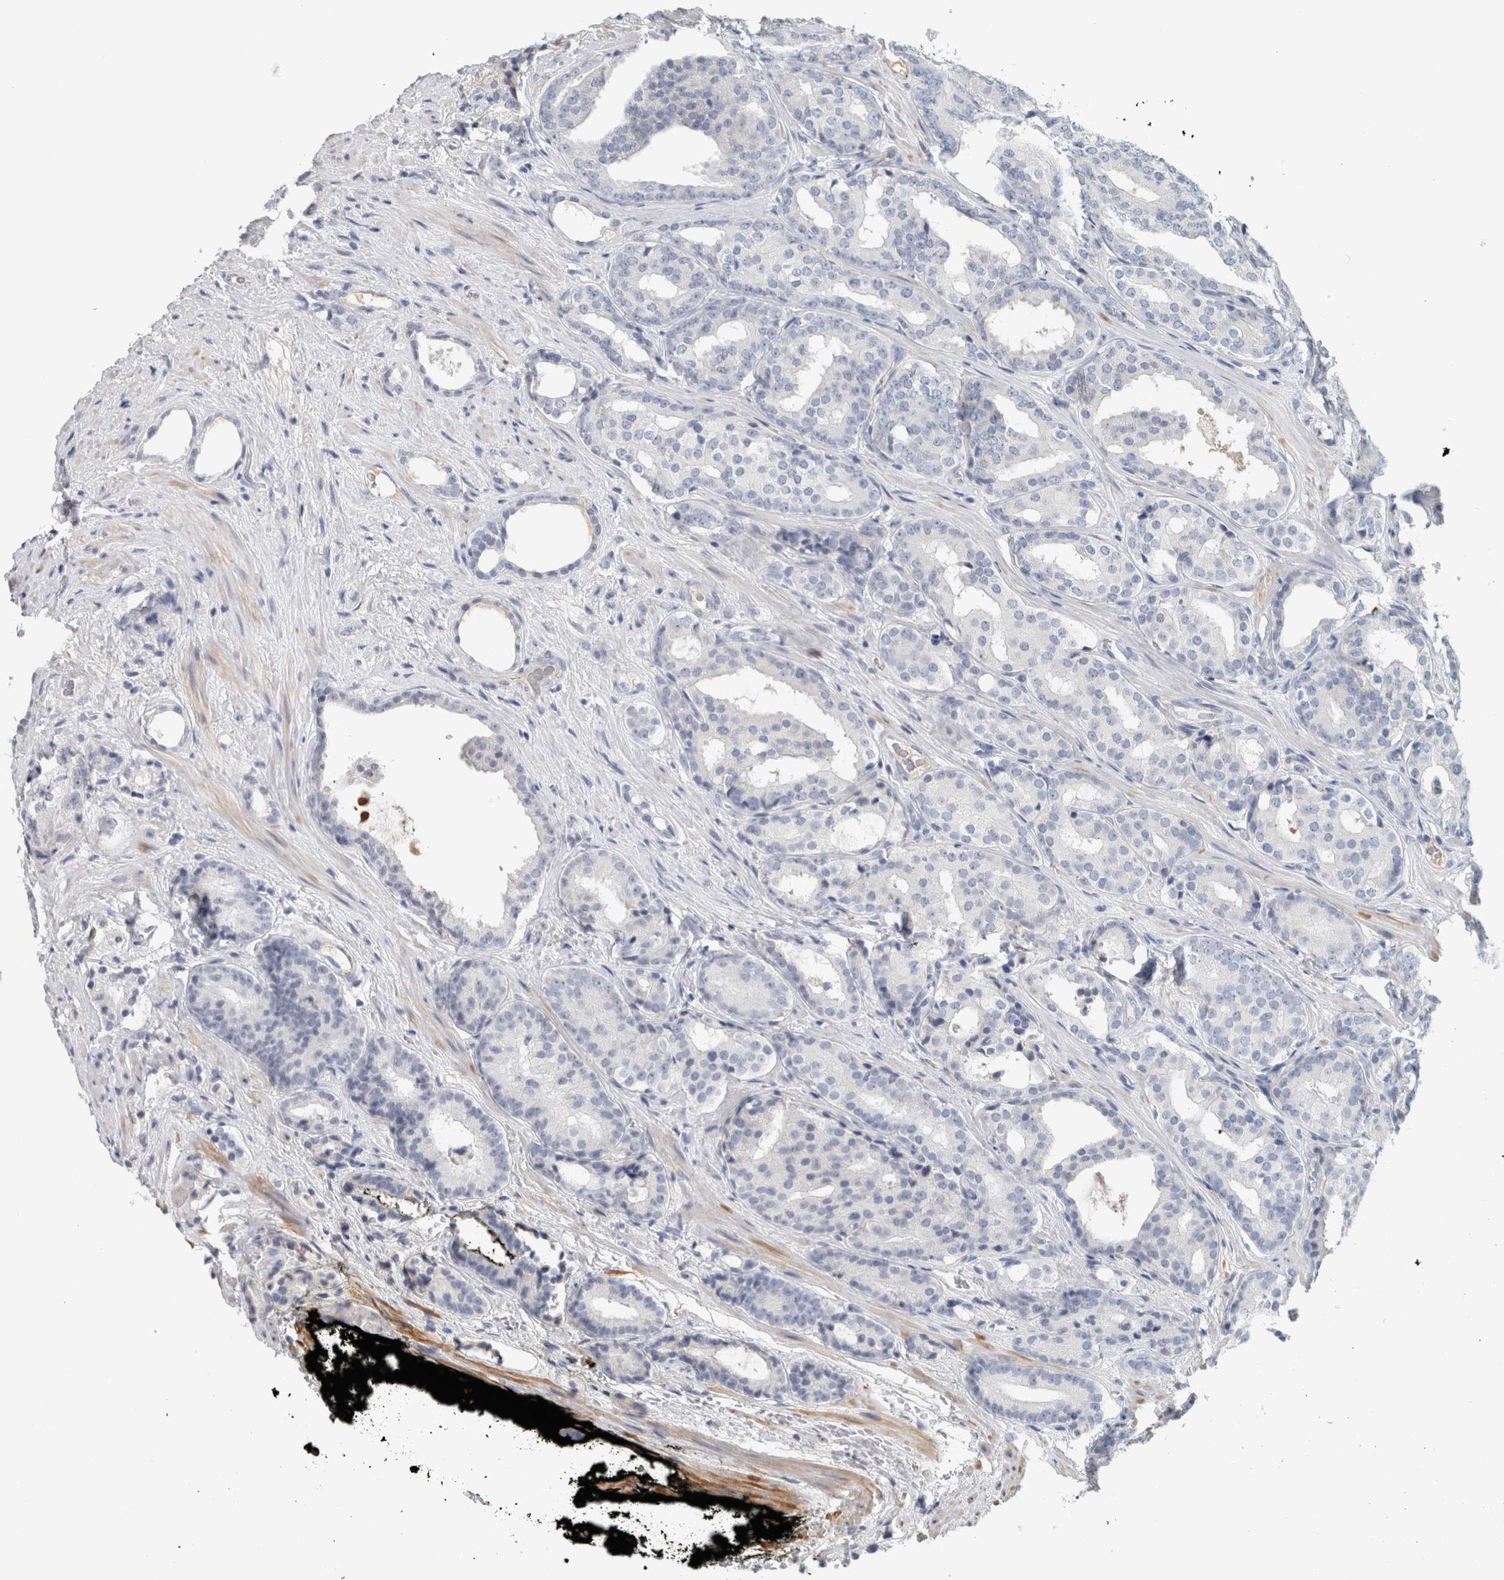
{"staining": {"intensity": "negative", "quantity": "none", "location": "none"}, "tissue": "prostate cancer", "cell_type": "Tumor cells", "image_type": "cancer", "snomed": [{"axis": "morphology", "description": "Adenocarcinoma, High grade"}, {"axis": "topography", "description": "Prostate"}], "caption": "Prostate adenocarcinoma (high-grade) was stained to show a protein in brown. There is no significant positivity in tumor cells. (DAB immunohistochemistry (IHC), high magnification).", "gene": "CD36", "patient": {"sex": "male", "age": 71}}